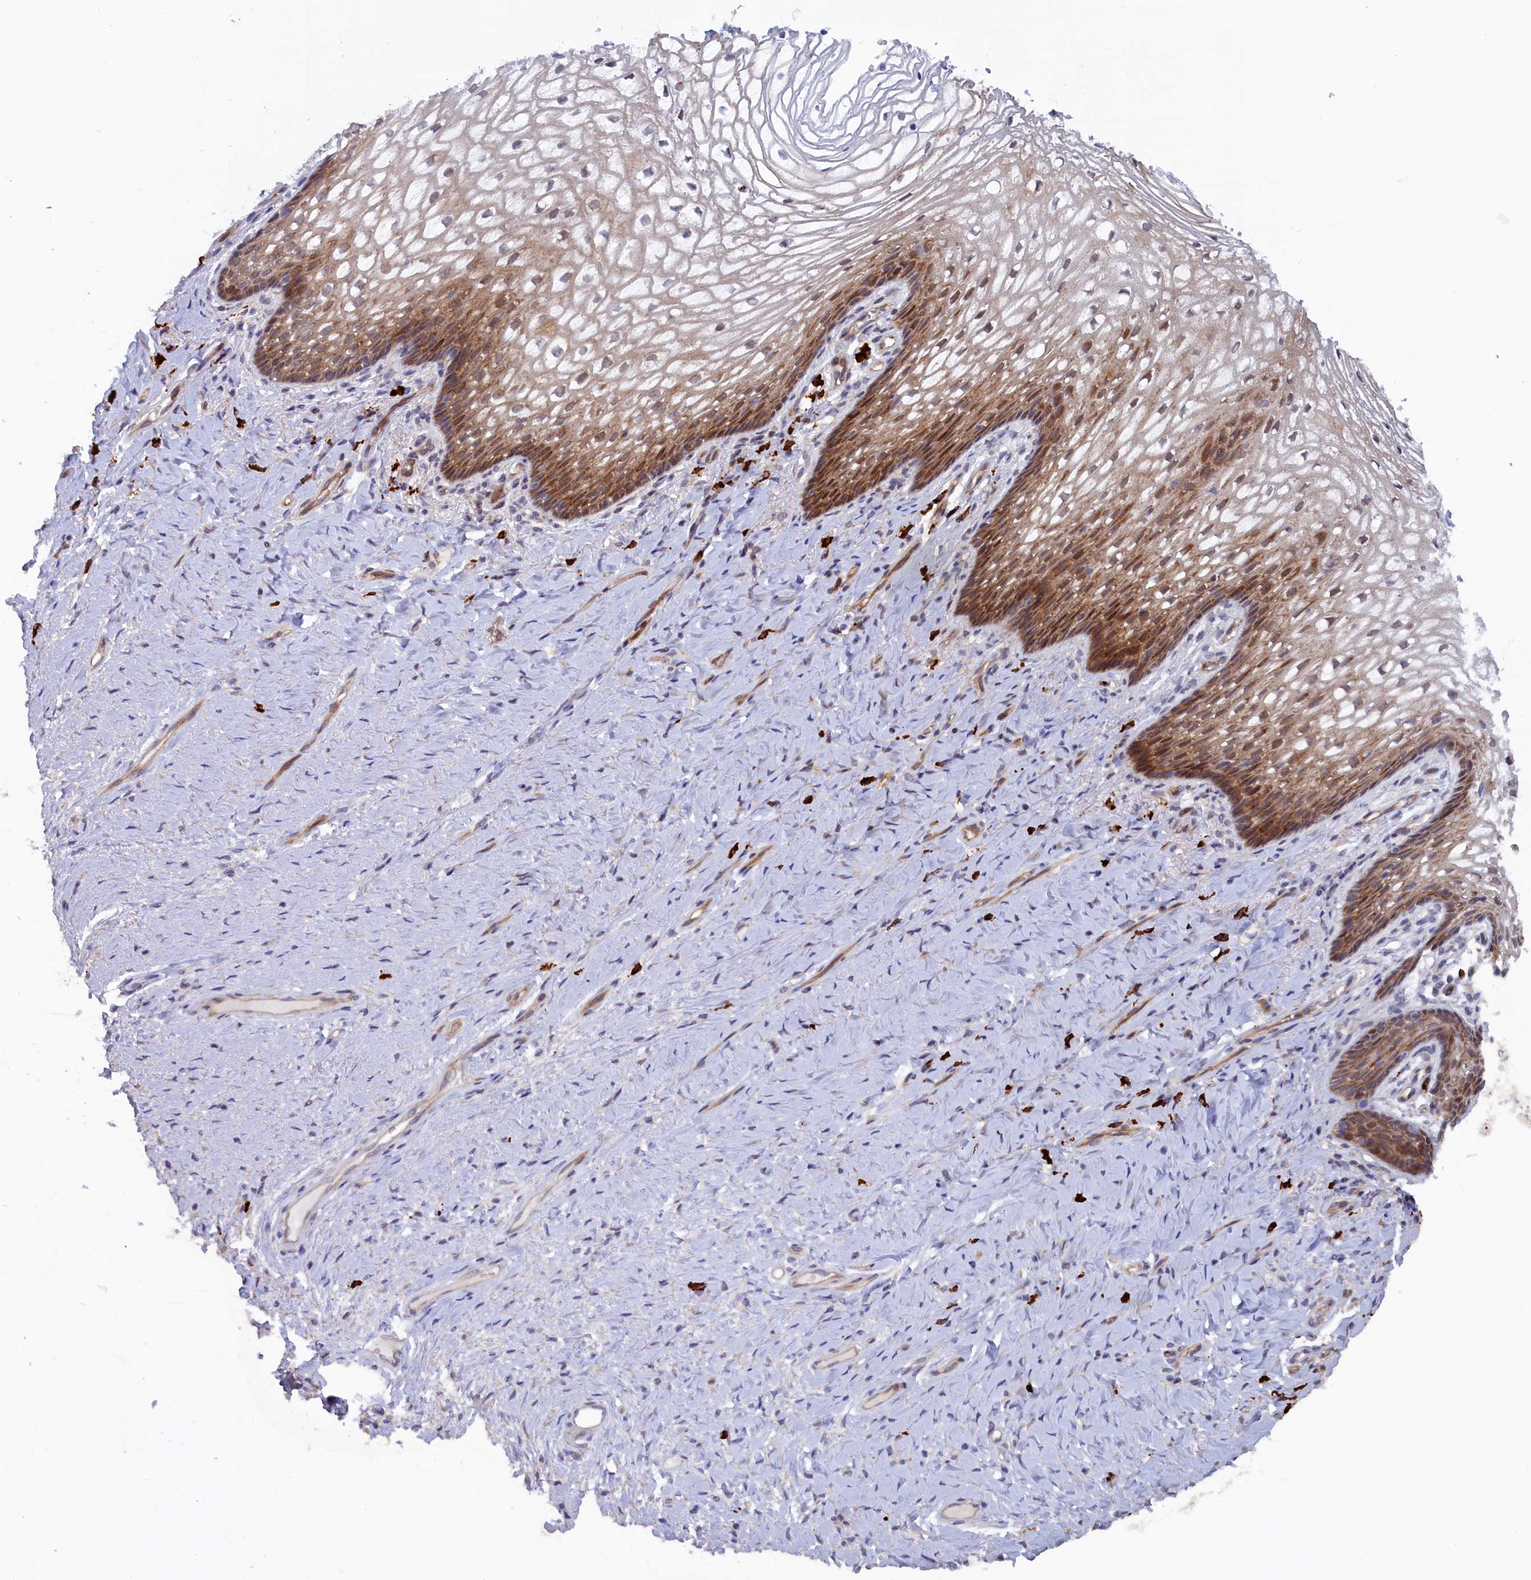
{"staining": {"intensity": "moderate", "quantity": "<25%", "location": "cytoplasmic/membranous"}, "tissue": "vagina", "cell_type": "Squamous epithelial cells", "image_type": "normal", "snomed": [{"axis": "morphology", "description": "Normal tissue, NOS"}, {"axis": "topography", "description": "Vagina"}], "caption": "Immunohistochemistry of benign vagina demonstrates low levels of moderate cytoplasmic/membranous expression in approximately <25% of squamous epithelial cells.", "gene": "JPT2", "patient": {"sex": "female", "age": 60}}